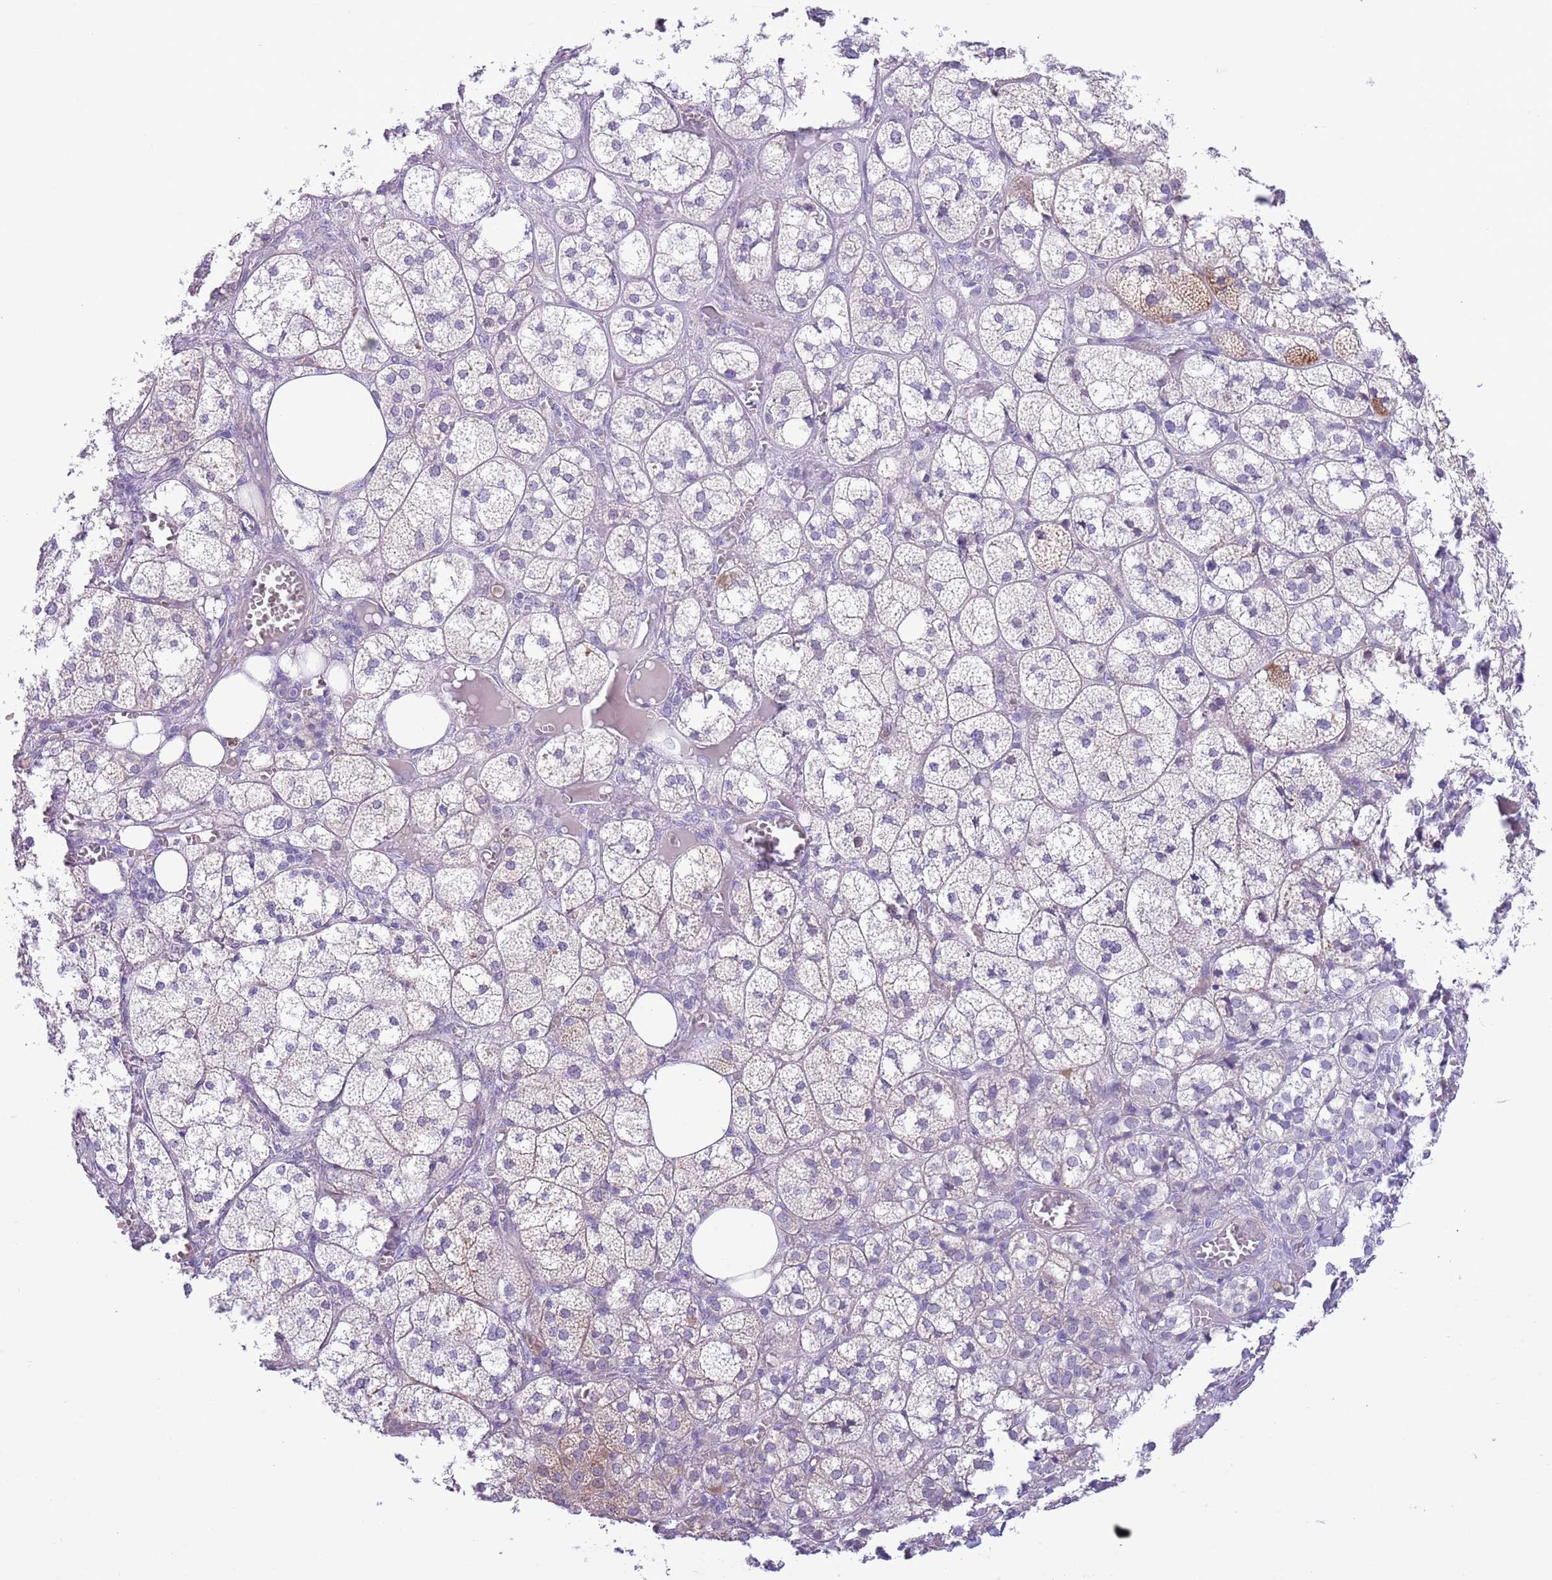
{"staining": {"intensity": "weak", "quantity": "<25%", "location": "cytoplasmic/membranous"}, "tissue": "adrenal gland", "cell_type": "Glandular cells", "image_type": "normal", "snomed": [{"axis": "morphology", "description": "Normal tissue, NOS"}, {"axis": "topography", "description": "Adrenal gland"}], "caption": "Immunohistochemistry of benign human adrenal gland displays no staining in glandular cells.", "gene": "OR6M1", "patient": {"sex": "female", "age": 61}}